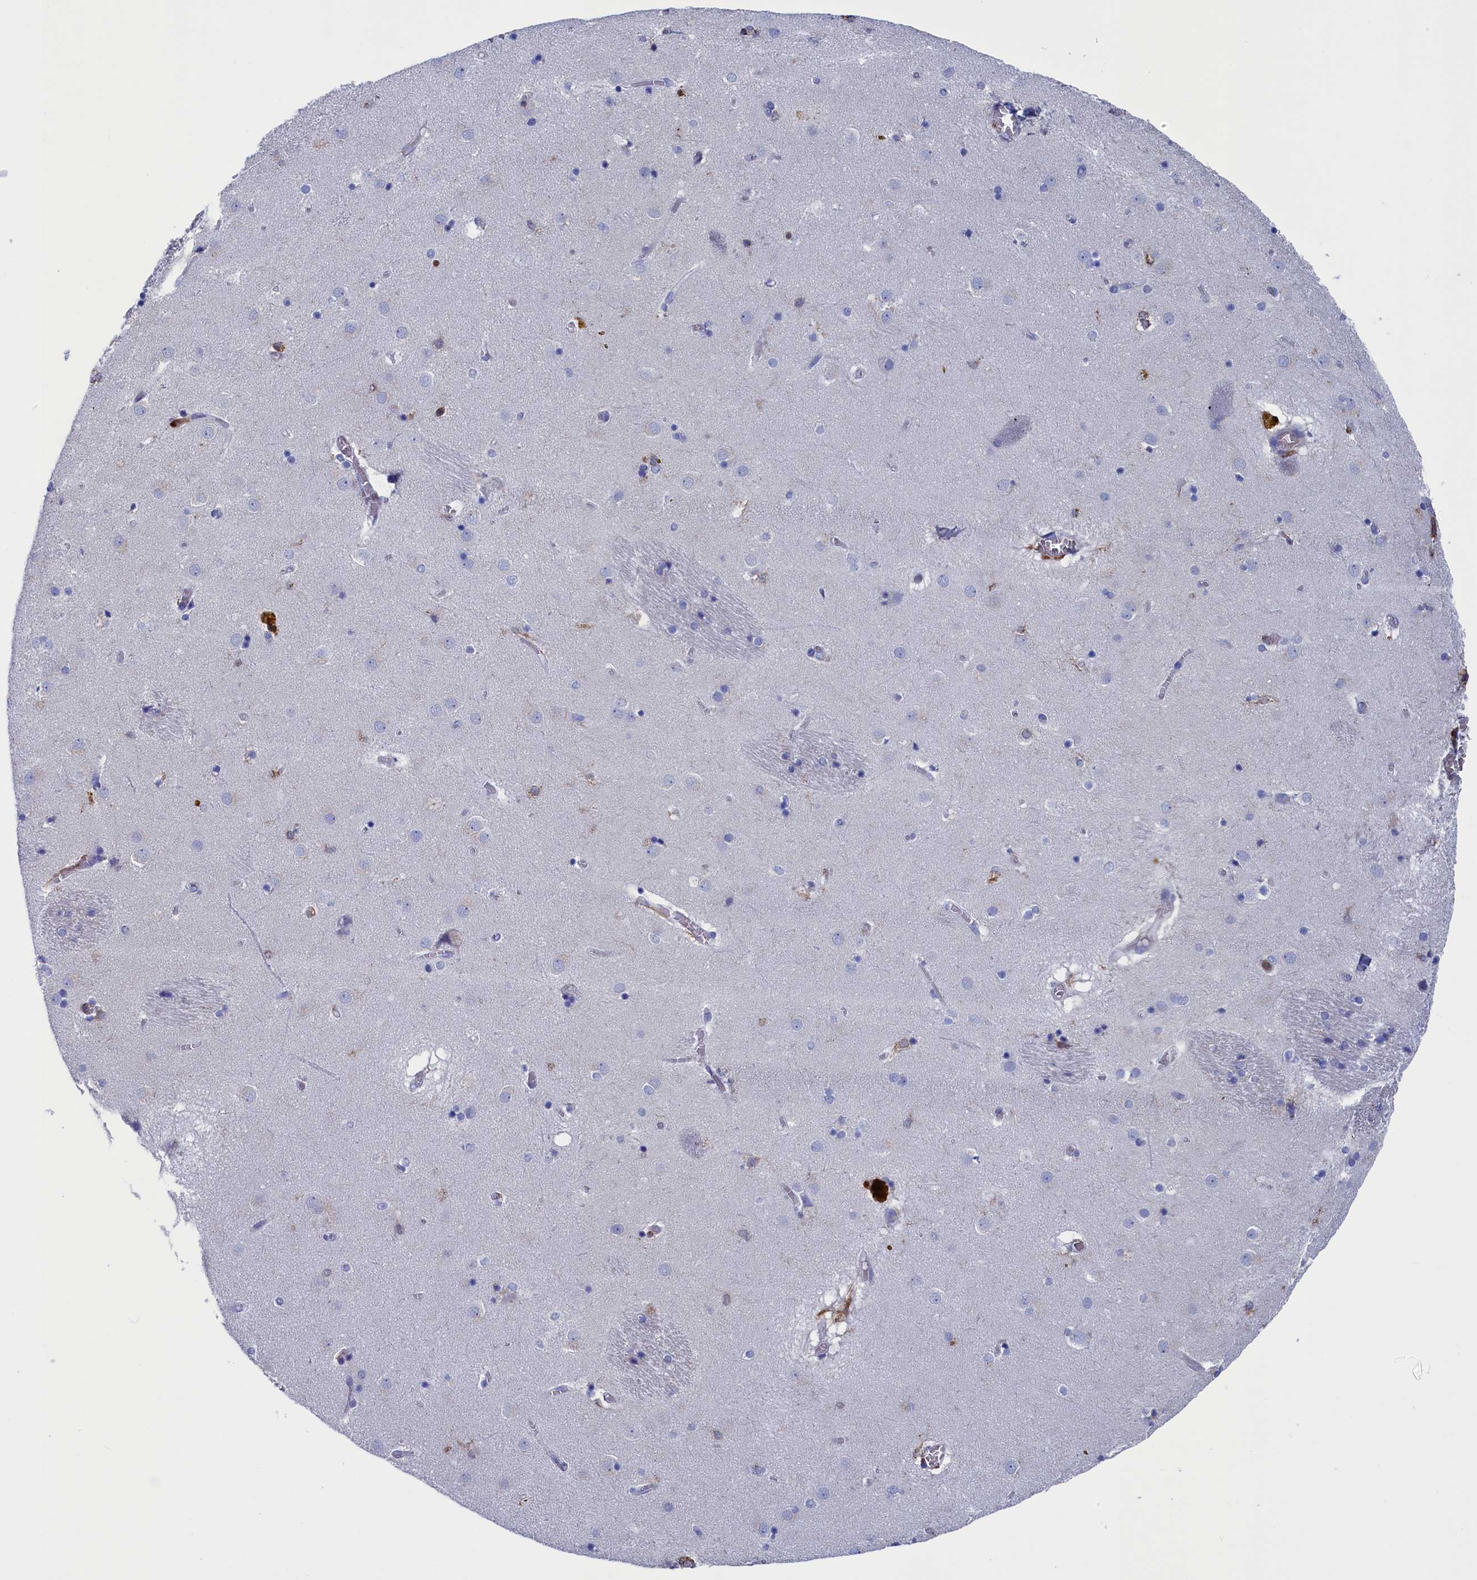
{"staining": {"intensity": "moderate", "quantity": "<25%", "location": "cytoplasmic/membranous"}, "tissue": "caudate", "cell_type": "Glial cells", "image_type": "normal", "snomed": [{"axis": "morphology", "description": "Normal tissue, NOS"}, {"axis": "topography", "description": "Lateral ventricle wall"}], "caption": "Brown immunohistochemical staining in normal human caudate reveals moderate cytoplasmic/membranous expression in about <25% of glial cells. Nuclei are stained in blue.", "gene": "TYROBP", "patient": {"sex": "male", "age": 70}}